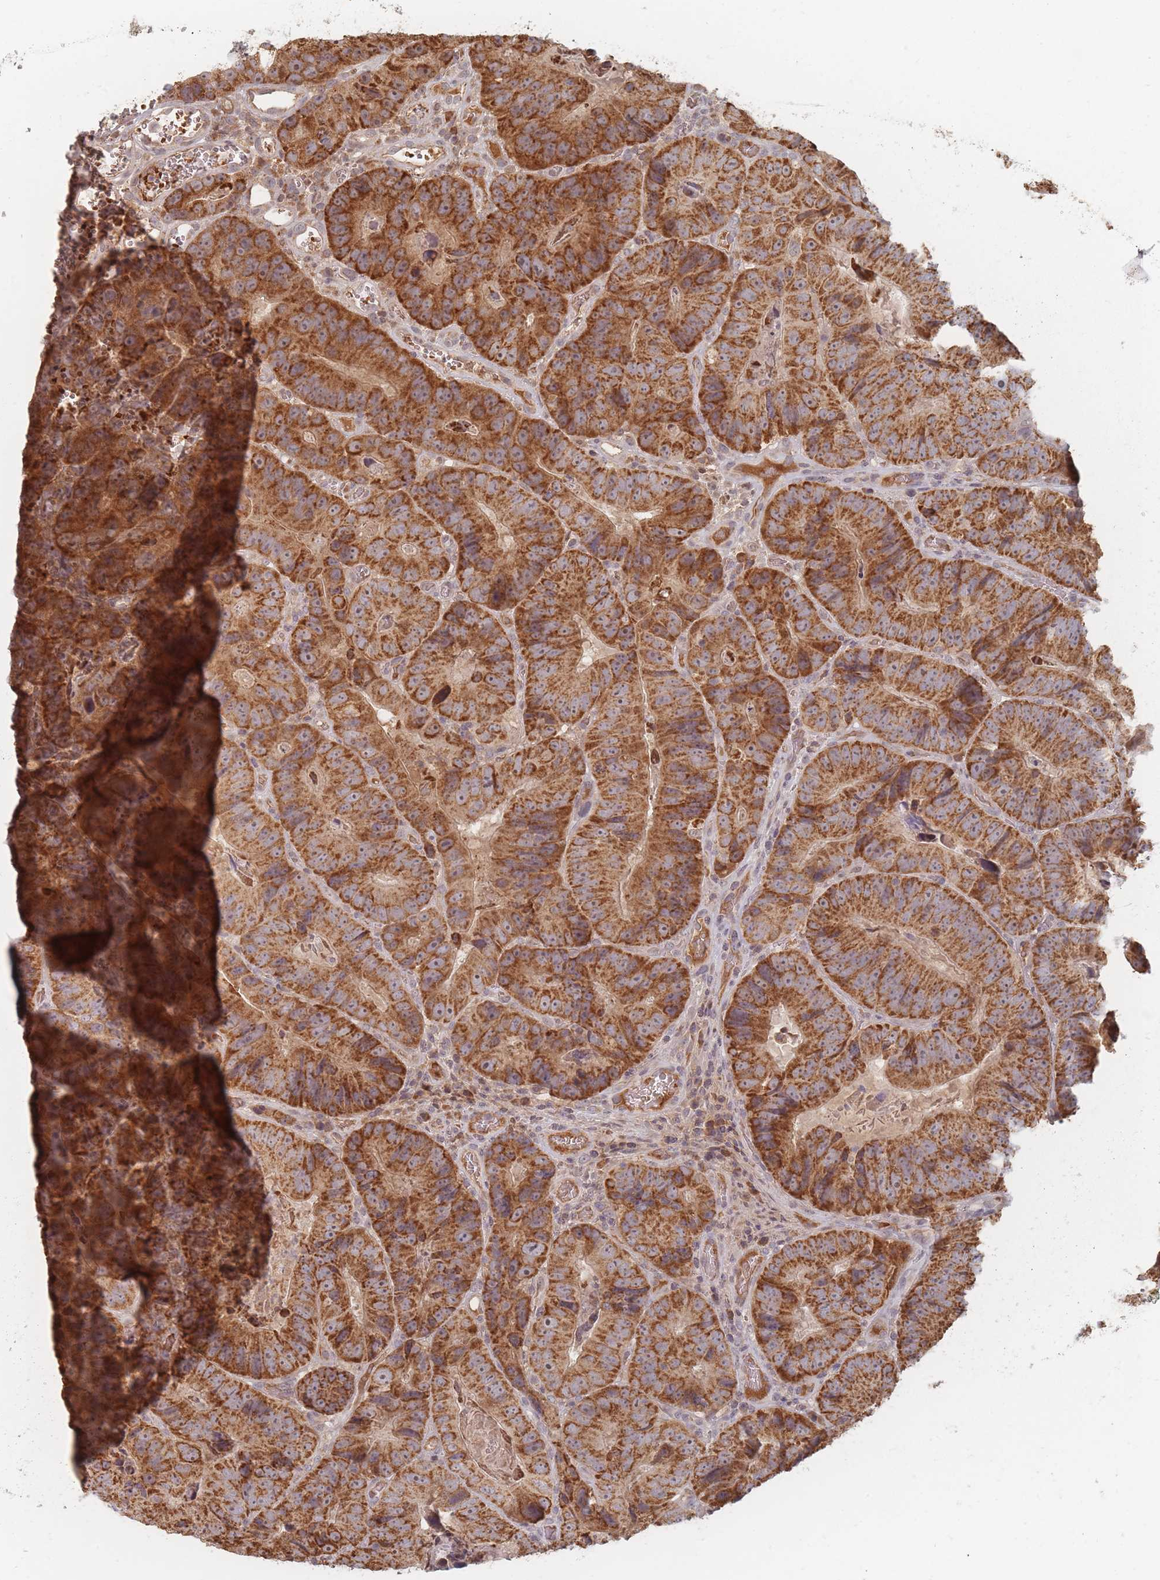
{"staining": {"intensity": "strong", "quantity": ">75%", "location": "cytoplasmic/membranous"}, "tissue": "colorectal cancer", "cell_type": "Tumor cells", "image_type": "cancer", "snomed": [{"axis": "morphology", "description": "Adenocarcinoma, NOS"}, {"axis": "topography", "description": "Colon"}], "caption": "Human colorectal adenocarcinoma stained for a protein (brown) shows strong cytoplasmic/membranous positive staining in approximately >75% of tumor cells.", "gene": "OR2M4", "patient": {"sex": "female", "age": 86}}